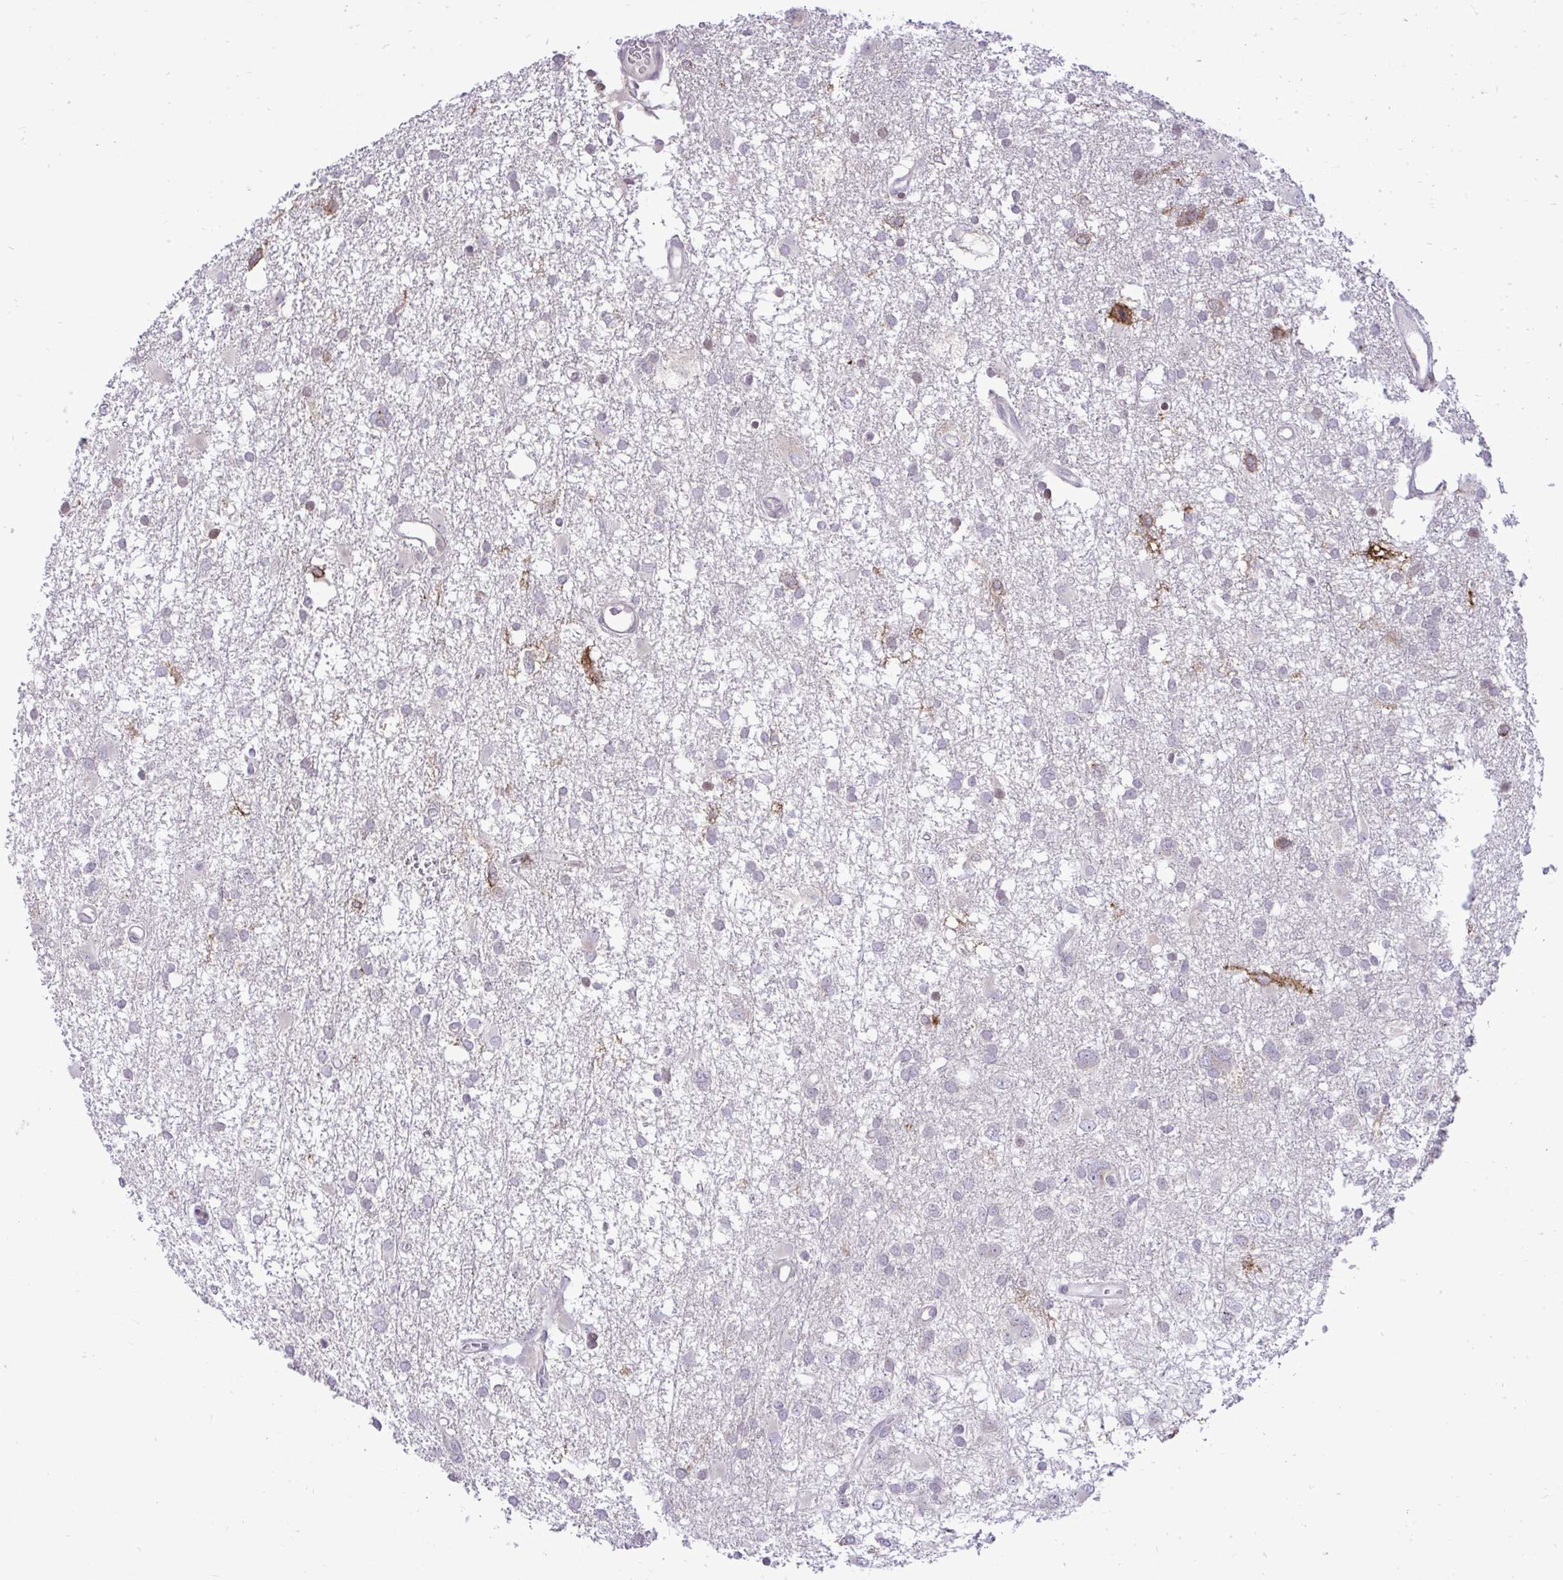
{"staining": {"intensity": "negative", "quantity": "none", "location": "none"}, "tissue": "glioma", "cell_type": "Tumor cells", "image_type": "cancer", "snomed": [{"axis": "morphology", "description": "Glioma, malignant, High grade"}, {"axis": "topography", "description": "Brain"}], "caption": "An IHC image of glioma is shown. There is no staining in tumor cells of glioma.", "gene": "METTL9", "patient": {"sex": "male", "age": 61}}